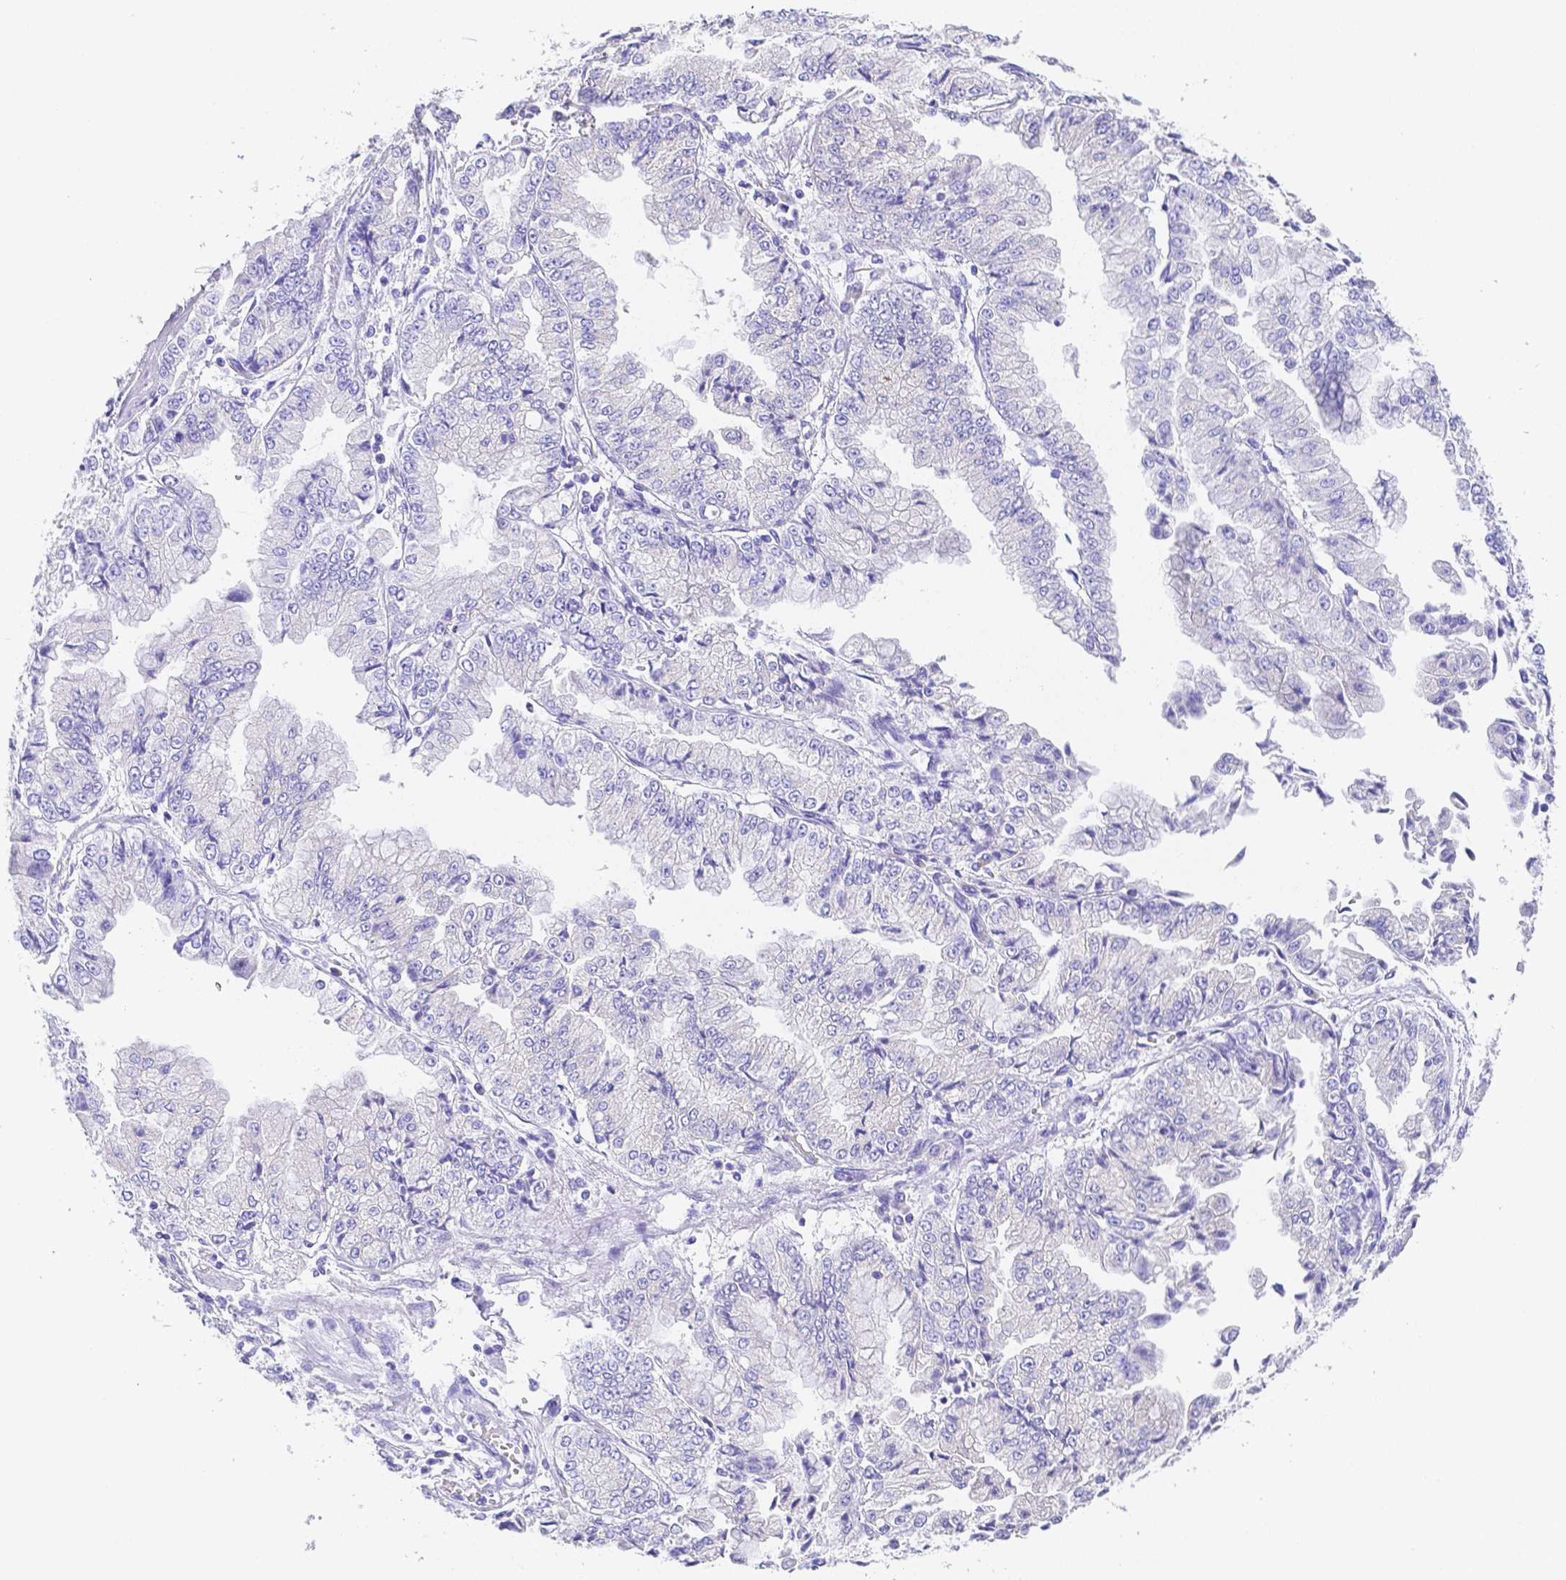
{"staining": {"intensity": "negative", "quantity": "none", "location": "none"}, "tissue": "stomach cancer", "cell_type": "Tumor cells", "image_type": "cancer", "snomed": [{"axis": "morphology", "description": "Adenocarcinoma, NOS"}, {"axis": "topography", "description": "Stomach, upper"}], "caption": "A histopathology image of stomach cancer (adenocarcinoma) stained for a protein reveals no brown staining in tumor cells.", "gene": "ZG16B", "patient": {"sex": "female", "age": 74}}